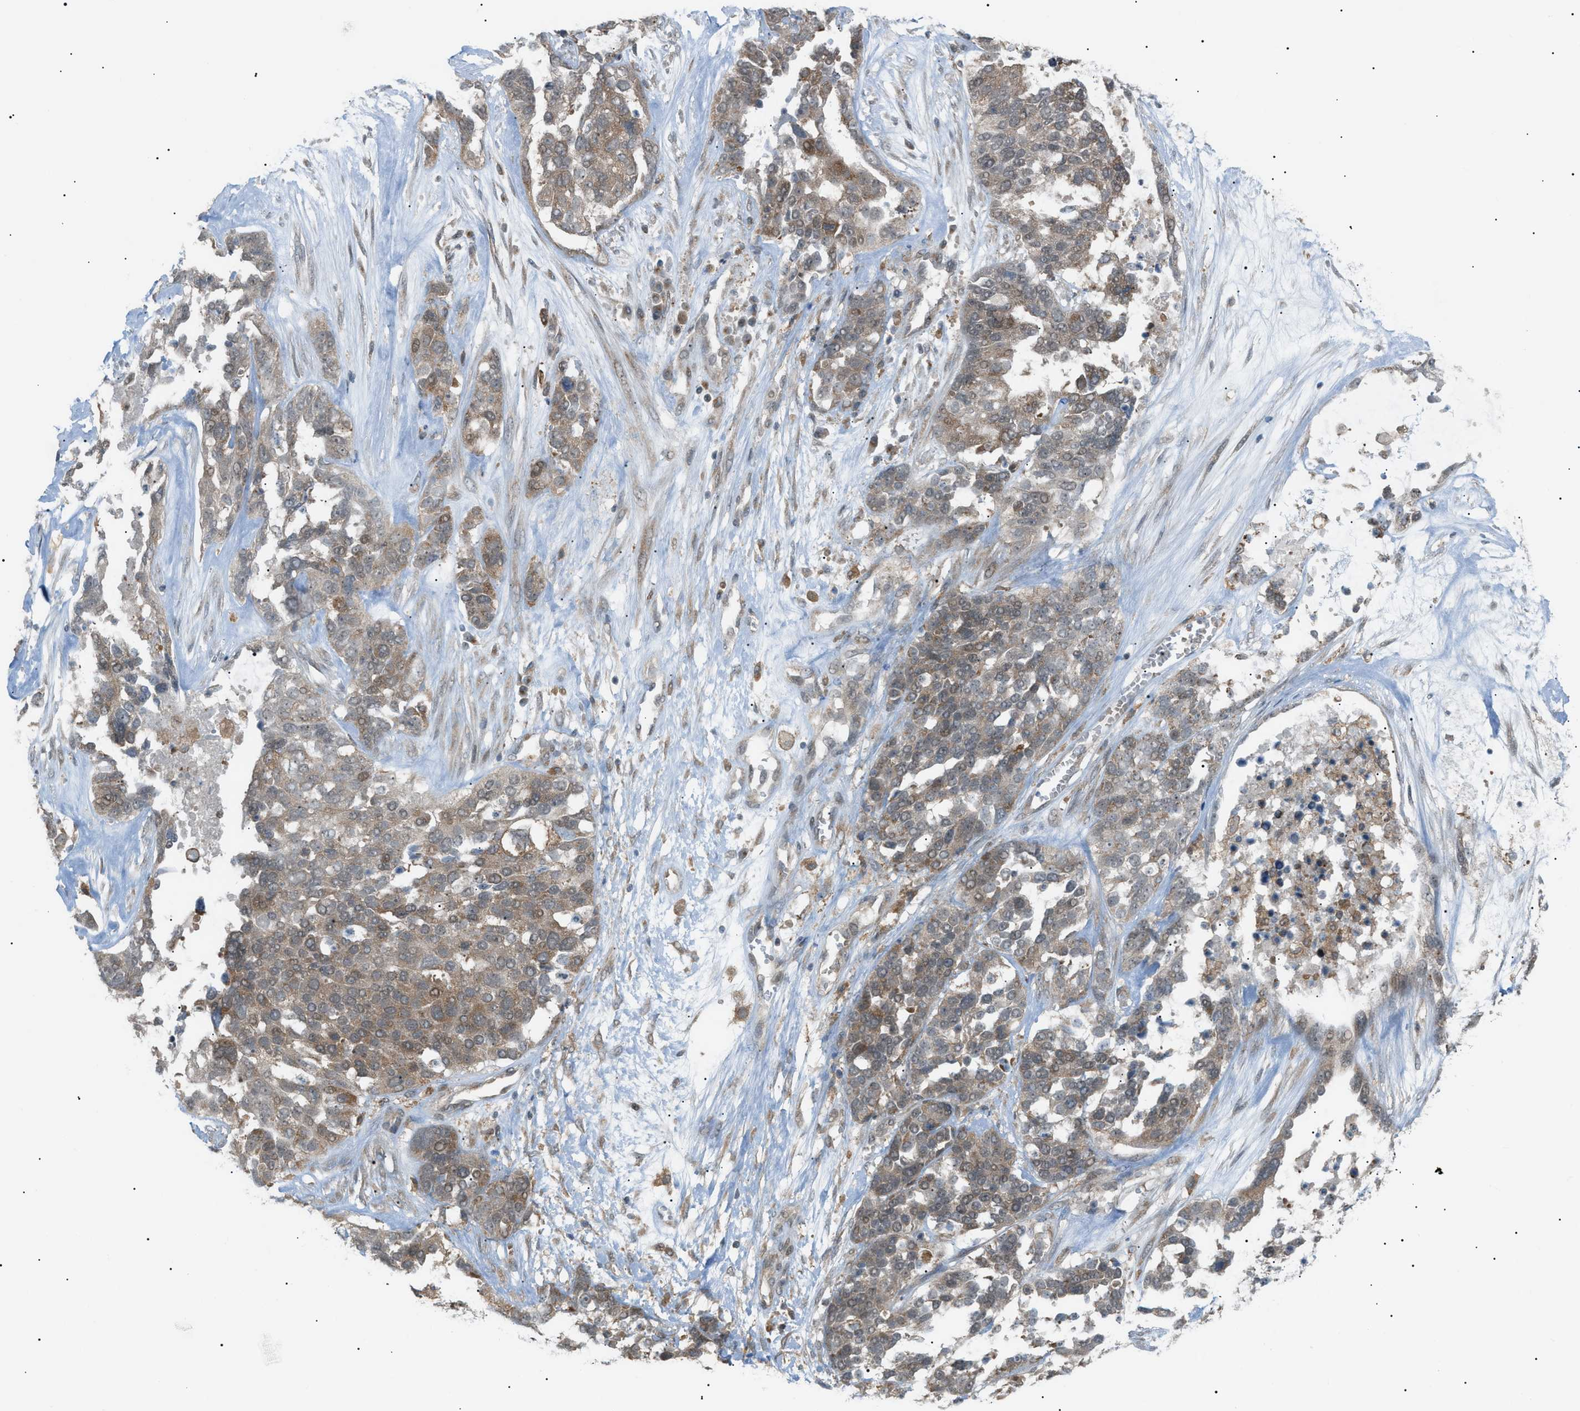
{"staining": {"intensity": "moderate", "quantity": "25%-75%", "location": "cytoplasmic/membranous,nuclear"}, "tissue": "ovarian cancer", "cell_type": "Tumor cells", "image_type": "cancer", "snomed": [{"axis": "morphology", "description": "Cystadenocarcinoma, serous, NOS"}, {"axis": "topography", "description": "Ovary"}], "caption": "Ovarian cancer (serous cystadenocarcinoma) stained with a protein marker shows moderate staining in tumor cells.", "gene": "LPIN2", "patient": {"sex": "female", "age": 44}}